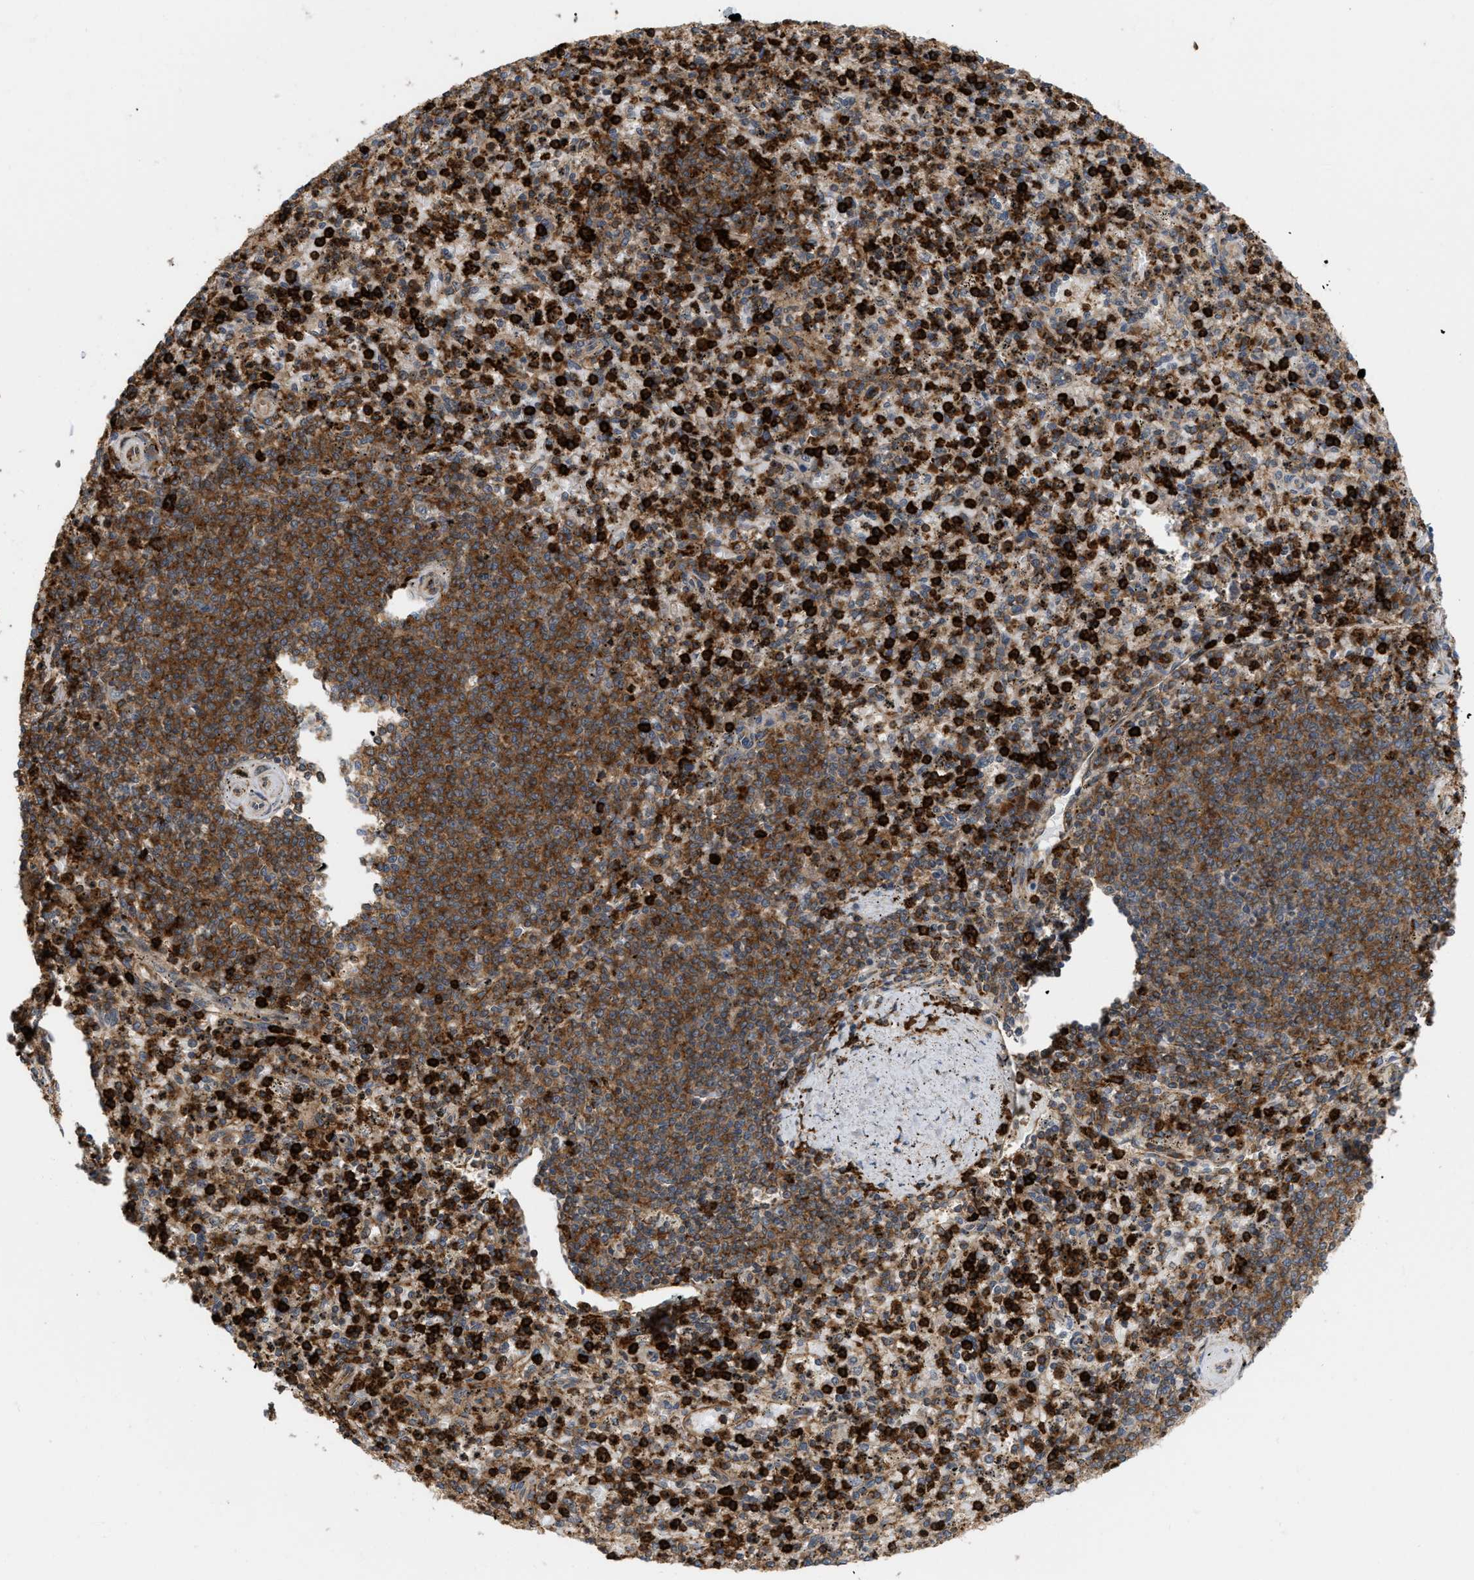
{"staining": {"intensity": "strong", "quantity": ">75%", "location": "cytoplasmic/membranous"}, "tissue": "spleen", "cell_type": "Cells in red pulp", "image_type": "normal", "snomed": [{"axis": "morphology", "description": "Normal tissue, NOS"}, {"axis": "topography", "description": "Spleen"}], "caption": "Protein expression analysis of normal human spleen reveals strong cytoplasmic/membranous positivity in approximately >75% of cells in red pulp. The staining was performed using DAB (3,3'-diaminobenzidine) to visualize the protein expression in brown, while the nuclei were stained in blue with hematoxylin (Magnification: 20x).", "gene": "IQCE", "patient": {"sex": "male", "age": 72}}